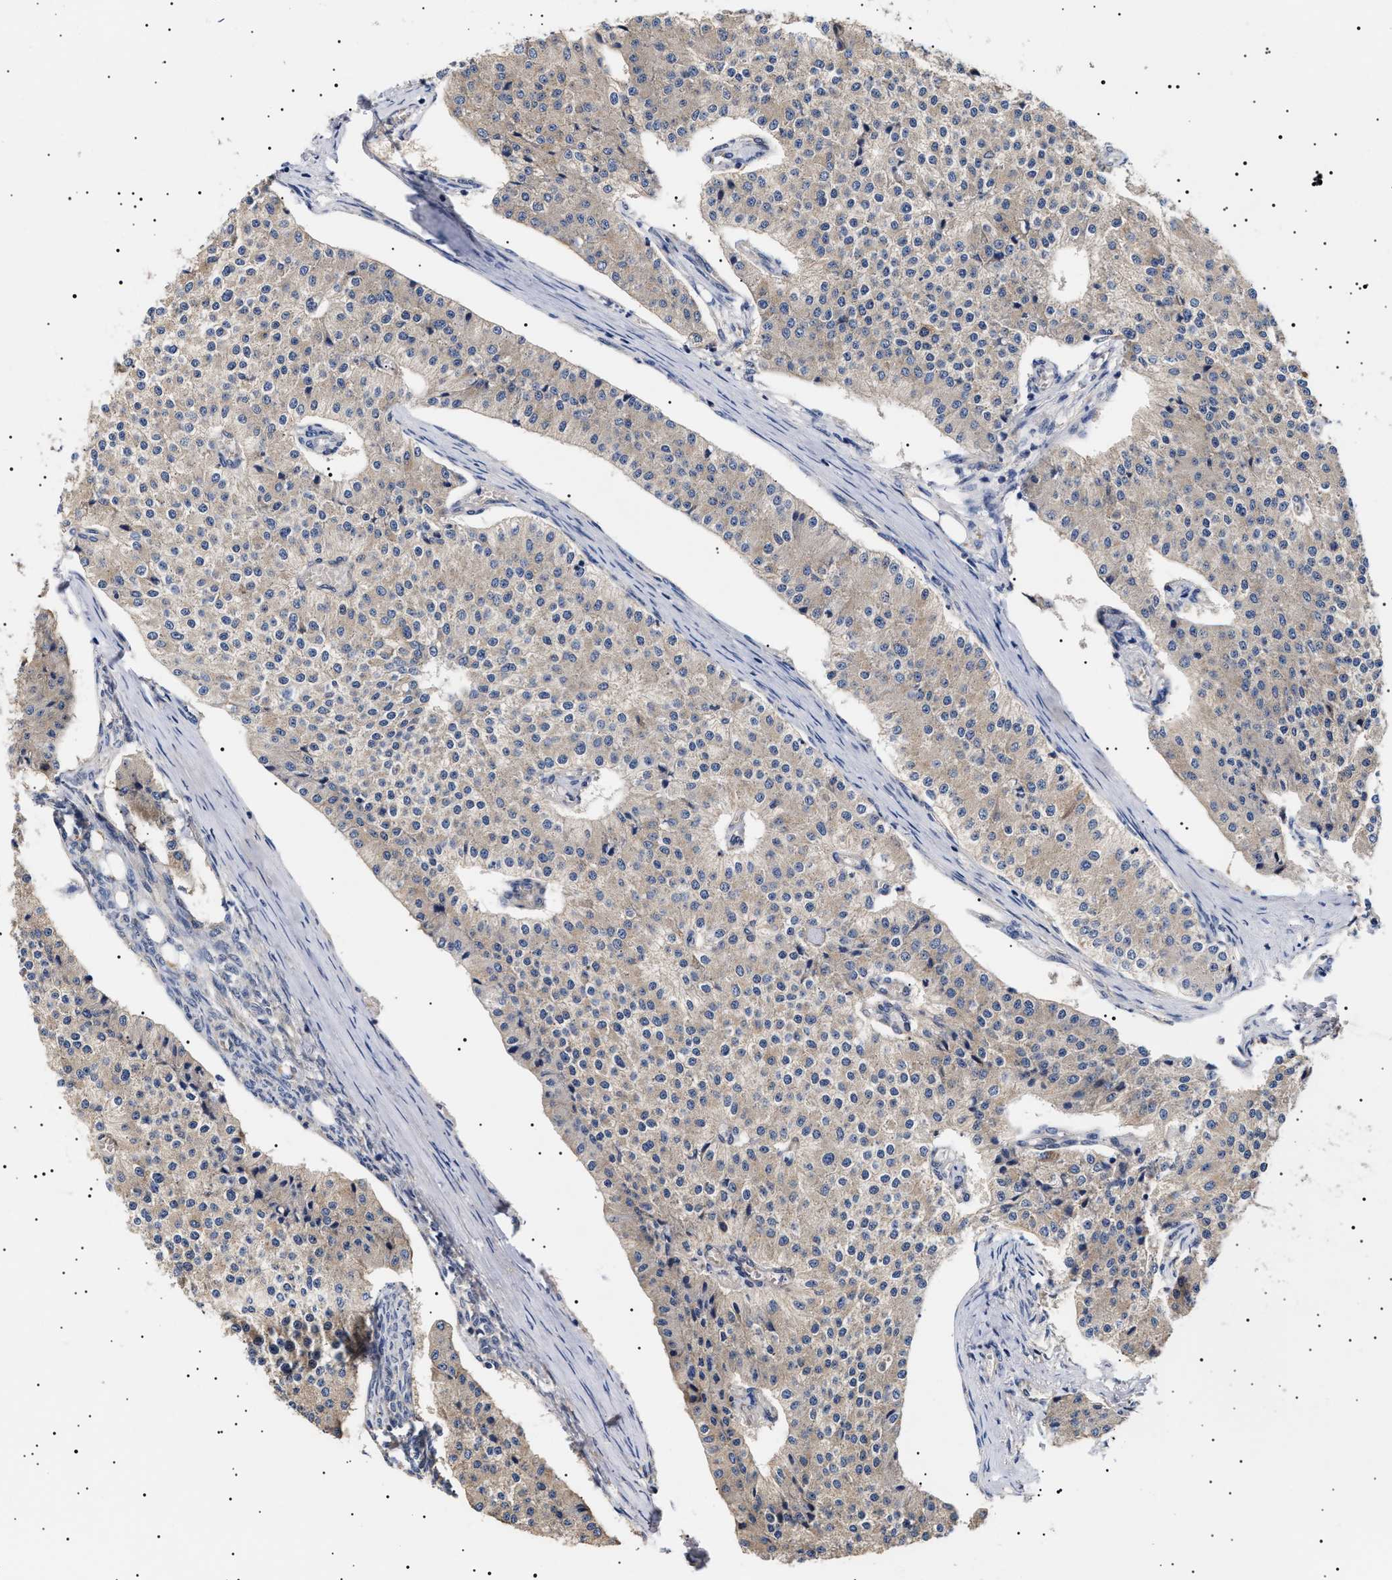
{"staining": {"intensity": "weak", "quantity": "<25%", "location": "cytoplasmic/membranous"}, "tissue": "carcinoid", "cell_type": "Tumor cells", "image_type": "cancer", "snomed": [{"axis": "morphology", "description": "Carcinoid, malignant, NOS"}, {"axis": "topography", "description": "Colon"}], "caption": "A histopathology image of human carcinoid (malignant) is negative for staining in tumor cells.", "gene": "KRBA1", "patient": {"sex": "female", "age": 52}}